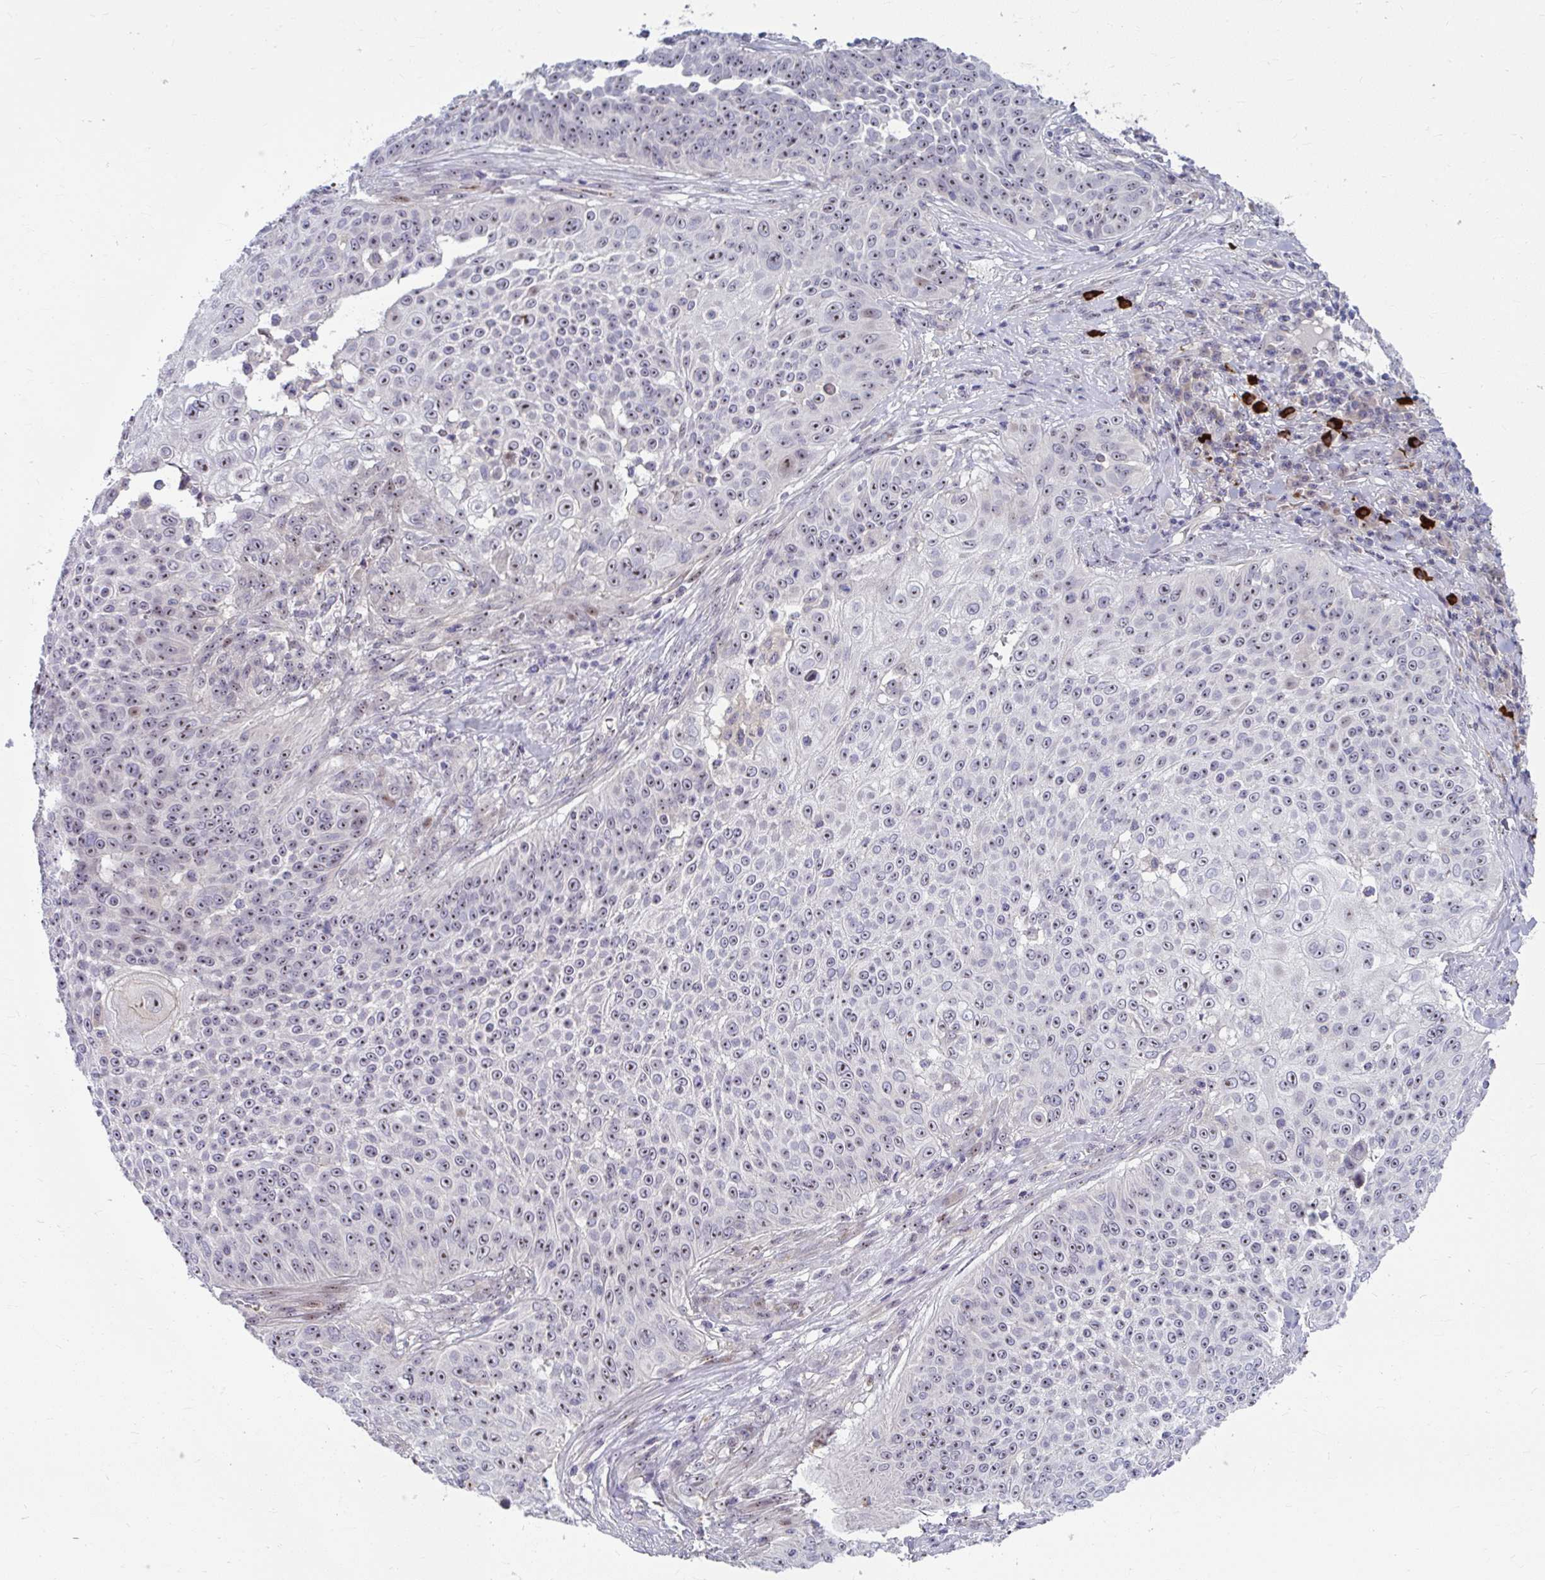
{"staining": {"intensity": "weak", "quantity": "<25%", "location": "nuclear"}, "tissue": "skin cancer", "cell_type": "Tumor cells", "image_type": "cancer", "snomed": [{"axis": "morphology", "description": "Squamous cell carcinoma, NOS"}, {"axis": "topography", "description": "Skin"}], "caption": "High power microscopy histopathology image of an immunohistochemistry (IHC) micrograph of skin cancer (squamous cell carcinoma), revealing no significant staining in tumor cells.", "gene": "MUS81", "patient": {"sex": "male", "age": 24}}